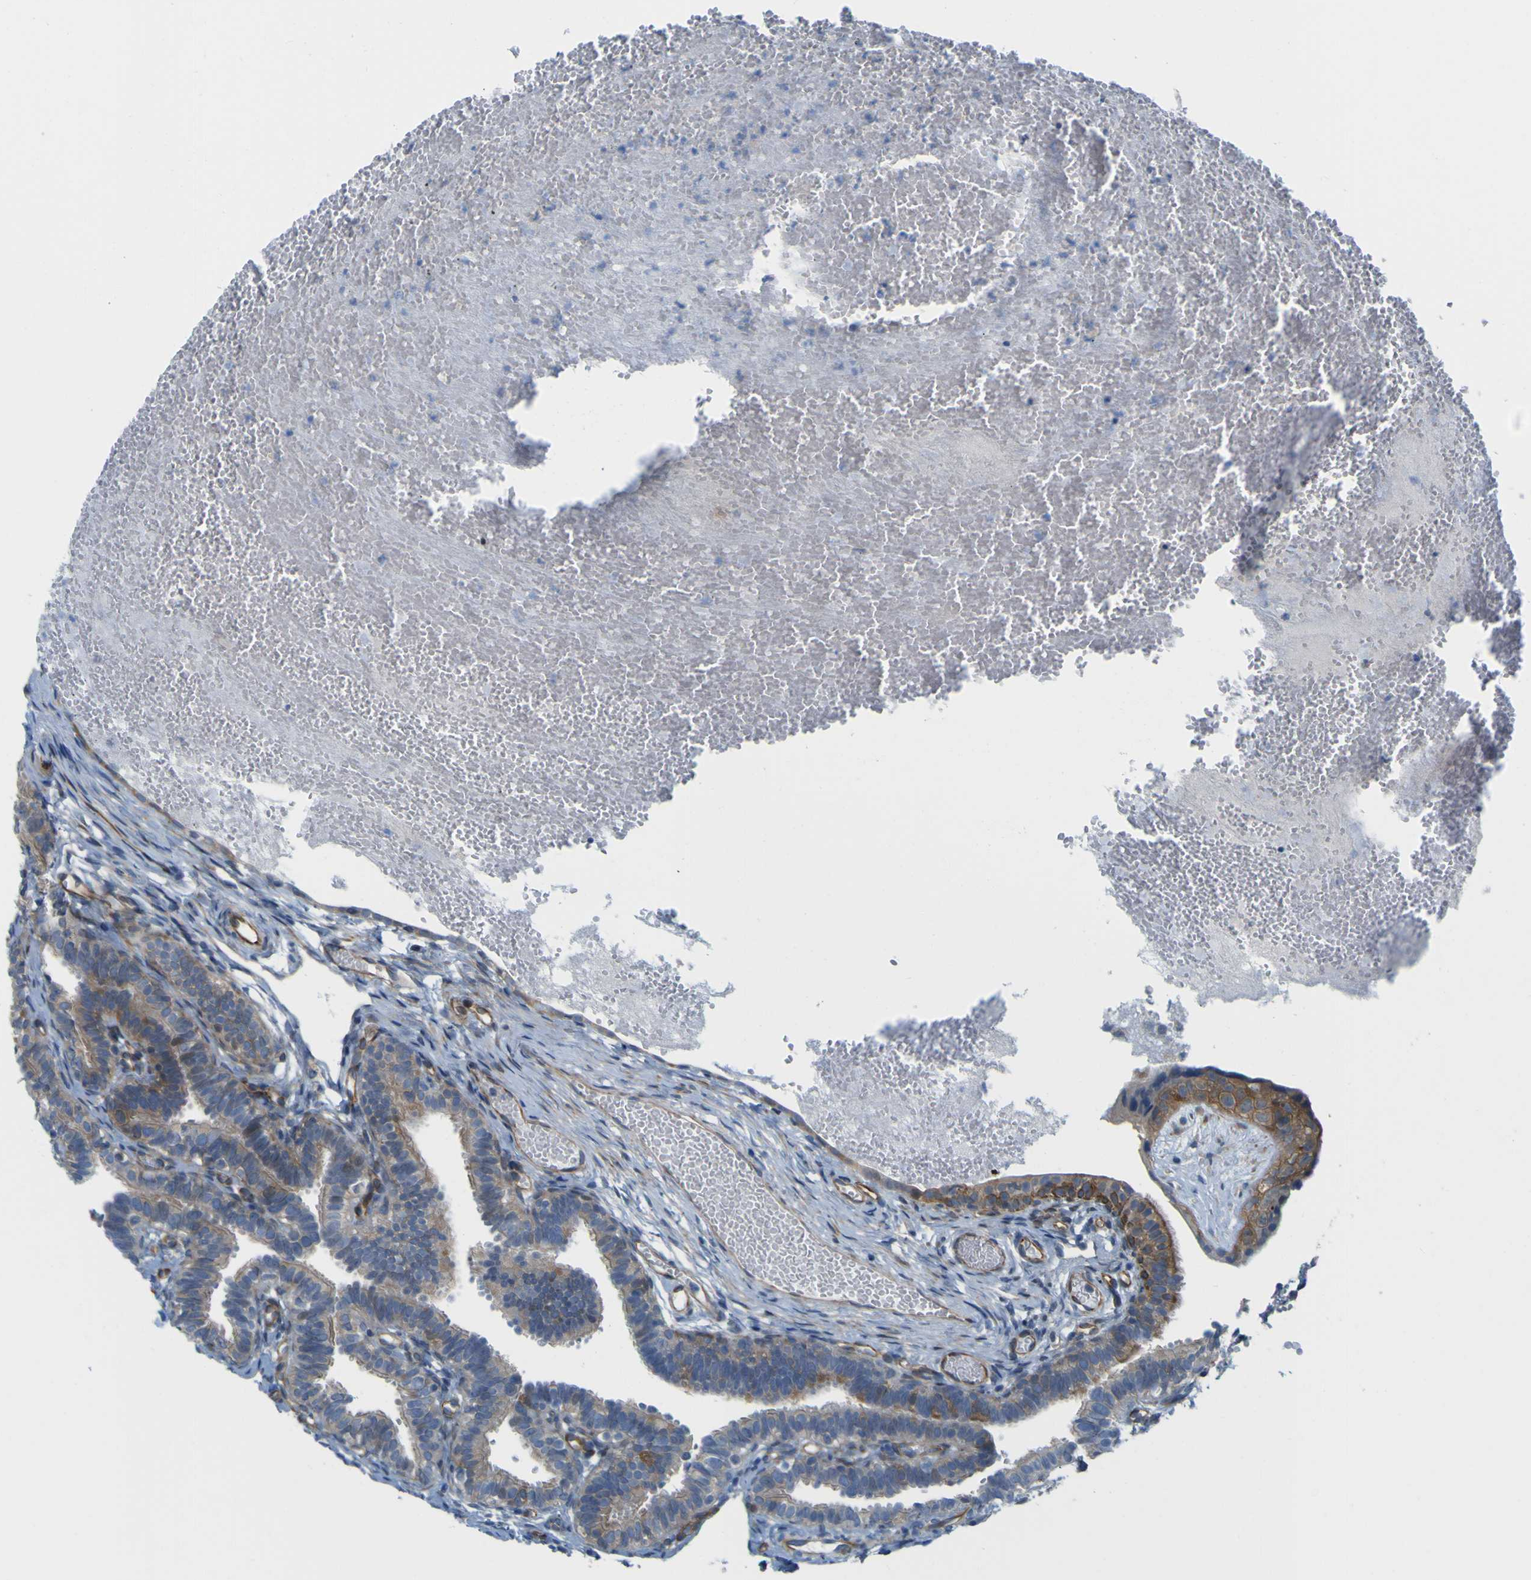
{"staining": {"intensity": "moderate", "quantity": "25%-75%", "location": "cytoplasmic/membranous"}, "tissue": "fallopian tube", "cell_type": "Glandular cells", "image_type": "normal", "snomed": [{"axis": "morphology", "description": "Normal tissue, NOS"}, {"axis": "topography", "description": "Fallopian tube"}, {"axis": "topography", "description": "Placenta"}], "caption": "Protein analysis of unremarkable fallopian tube shows moderate cytoplasmic/membranous staining in about 25%-75% of glandular cells. (DAB (3,3'-diaminobenzidine) IHC with brightfield microscopy, high magnification).", "gene": "JPH1", "patient": {"sex": "female", "age": 34}}